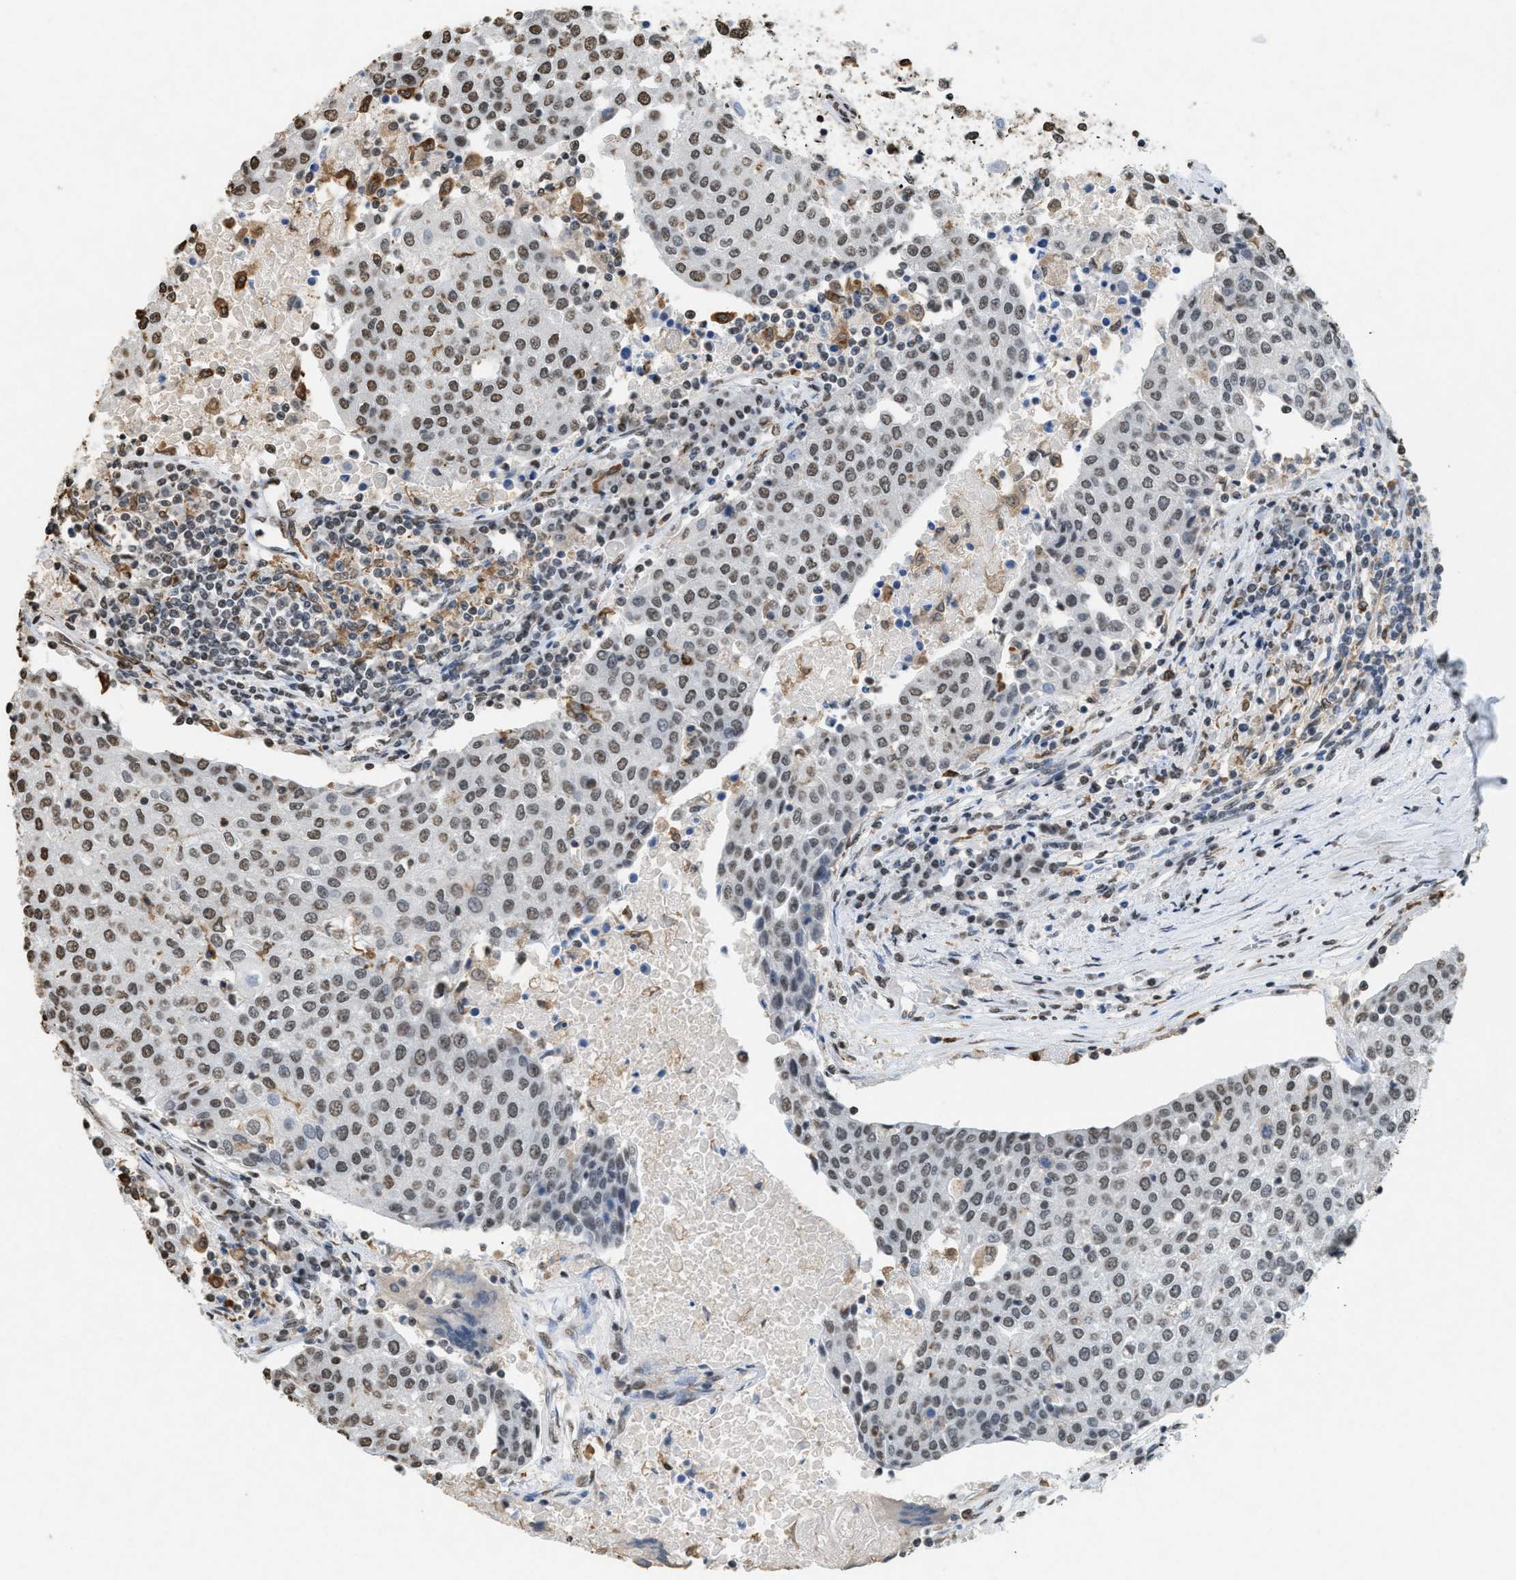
{"staining": {"intensity": "moderate", "quantity": "25%-75%", "location": "nuclear"}, "tissue": "urothelial cancer", "cell_type": "Tumor cells", "image_type": "cancer", "snomed": [{"axis": "morphology", "description": "Urothelial carcinoma, High grade"}, {"axis": "topography", "description": "Urinary bladder"}], "caption": "Immunohistochemical staining of human high-grade urothelial carcinoma reveals medium levels of moderate nuclear protein expression in approximately 25%-75% of tumor cells.", "gene": "NUP88", "patient": {"sex": "female", "age": 85}}